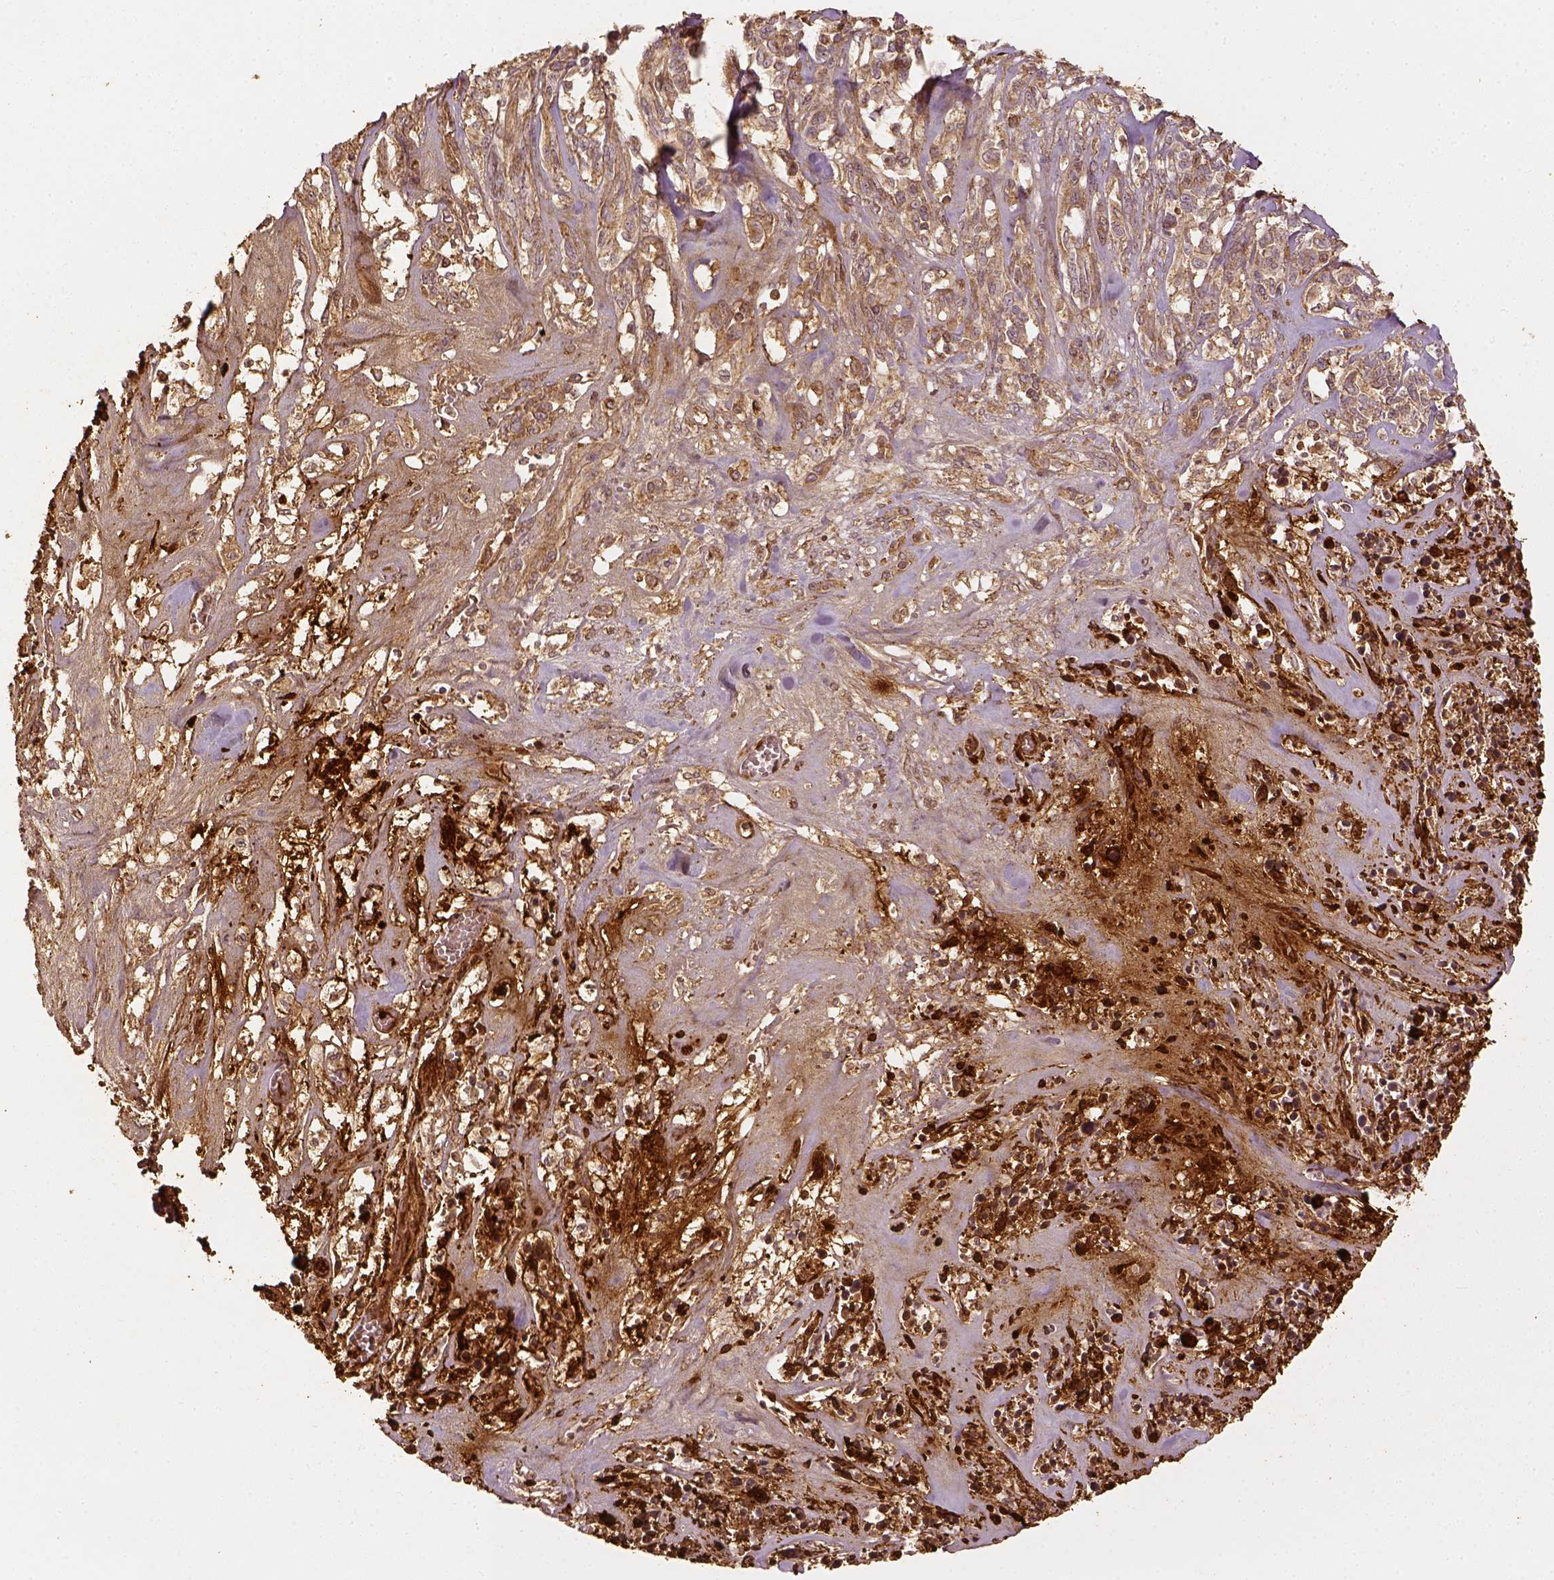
{"staining": {"intensity": "moderate", "quantity": ">75%", "location": "cytoplasmic/membranous"}, "tissue": "melanoma", "cell_type": "Tumor cells", "image_type": "cancer", "snomed": [{"axis": "morphology", "description": "Malignant melanoma, NOS"}, {"axis": "topography", "description": "Skin"}], "caption": "Protein expression analysis of malignant melanoma shows moderate cytoplasmic/membranous staining in about >75% of tumor cells.", "gene": "VEGFA", "patient": {"sex": "female", "age": 91}}